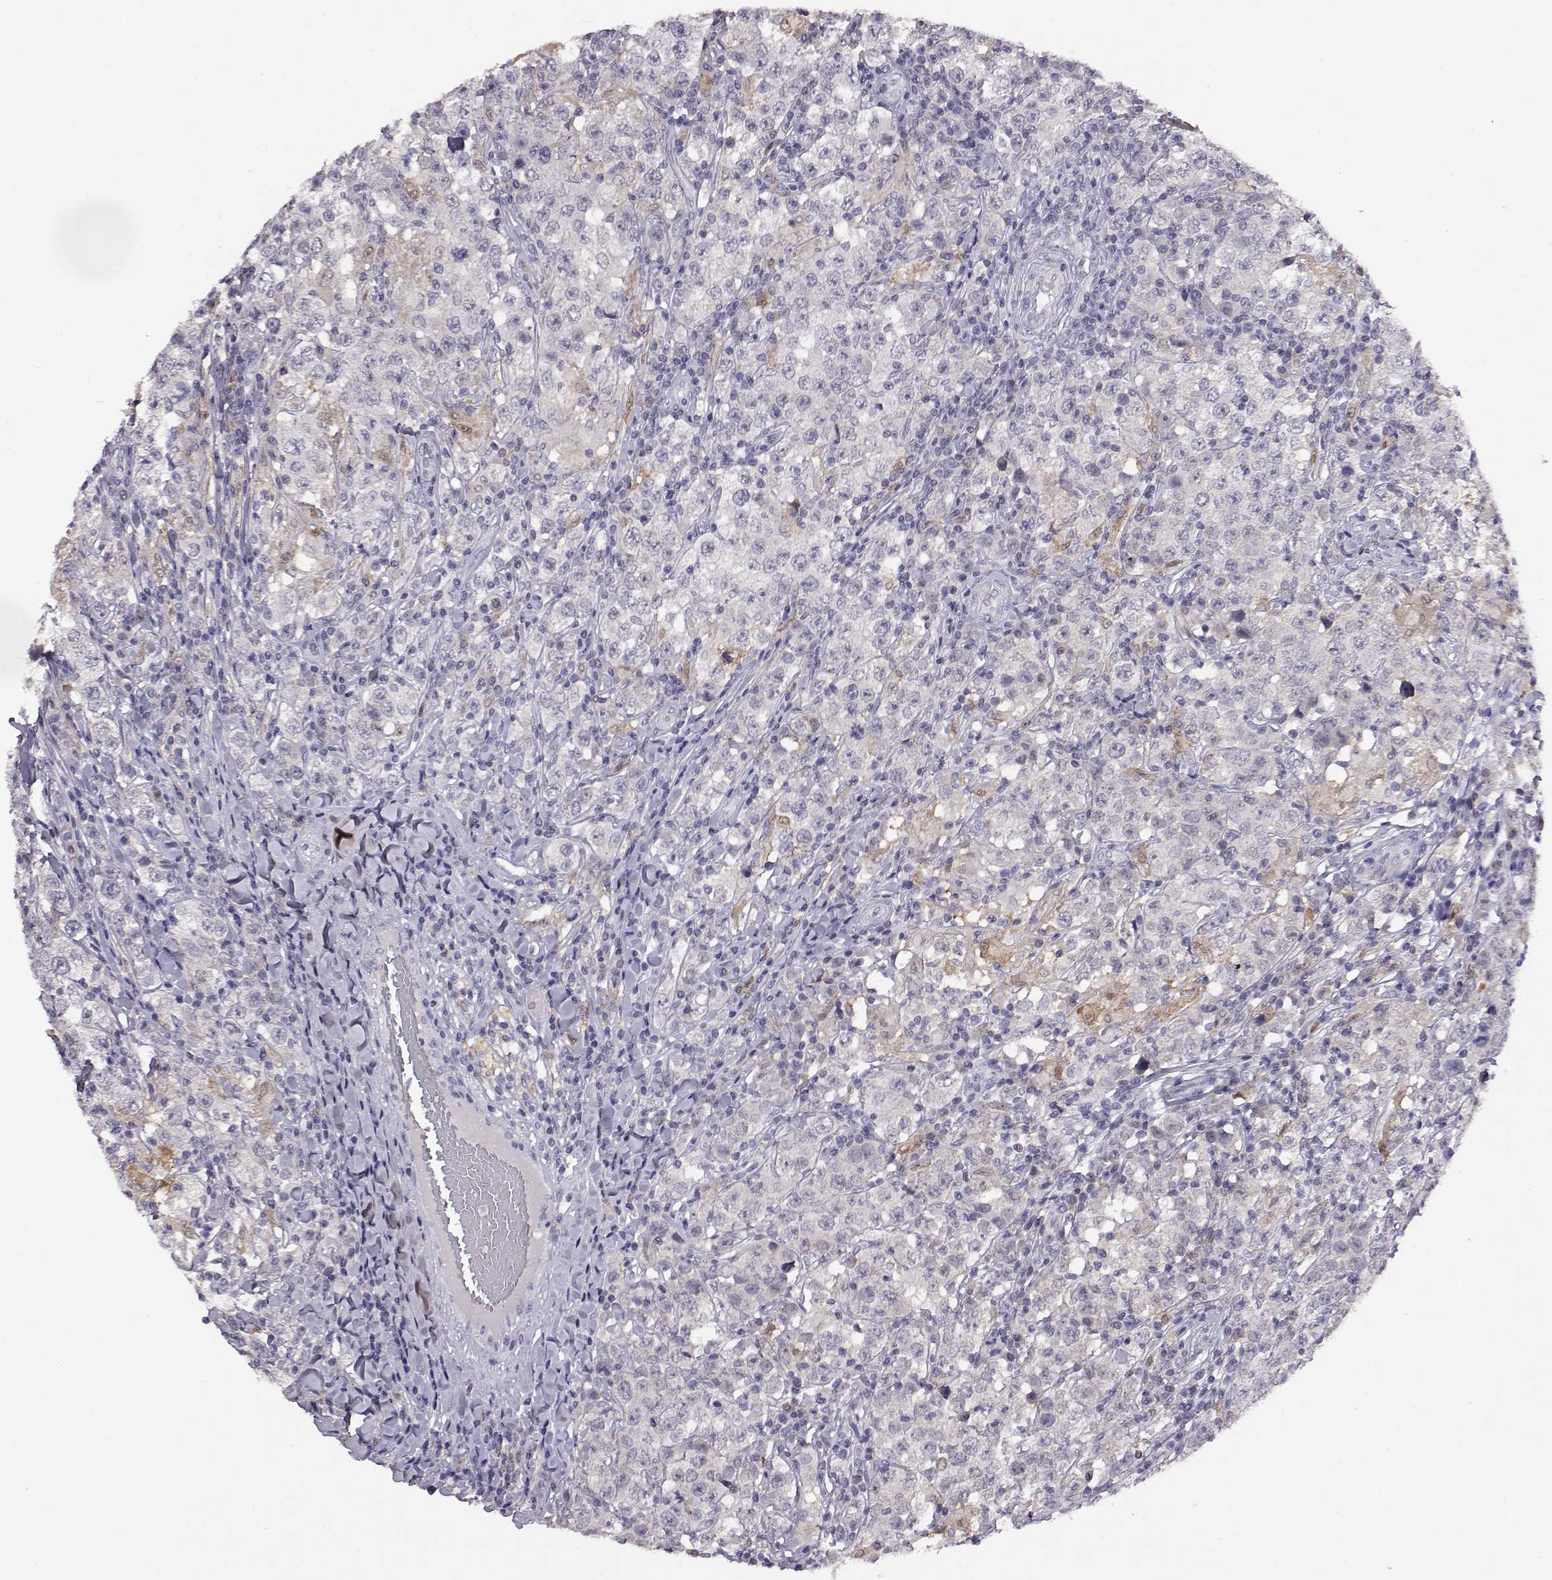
{"staining": {"intensity": "negative", "quantity": "none", "location": "none"}, "tissue": "testis cancer", "cell_type": "Tumor cells", "image_type": "cancer", "snomed": [{"axis": "morphology", "description": "Seminoma, NOS"}, {"axis": "morphology", "description": "Carcinoma, Embryonal, NOS"}, {"axis": "topography", "description": "Testis"}], "caption": "An image of testis cancer (embryonal carcinoma) stained for a protein demonstrates no brown staining in tumor cells. Brightfield microscopy of IHC stained with DAB (3,3'-diaminobenzidine) (brown) and hematoxylin (blue), captured at high magnification.", "gene": "AKR1B1", "patient": {"sex": "male", "age": 41}}